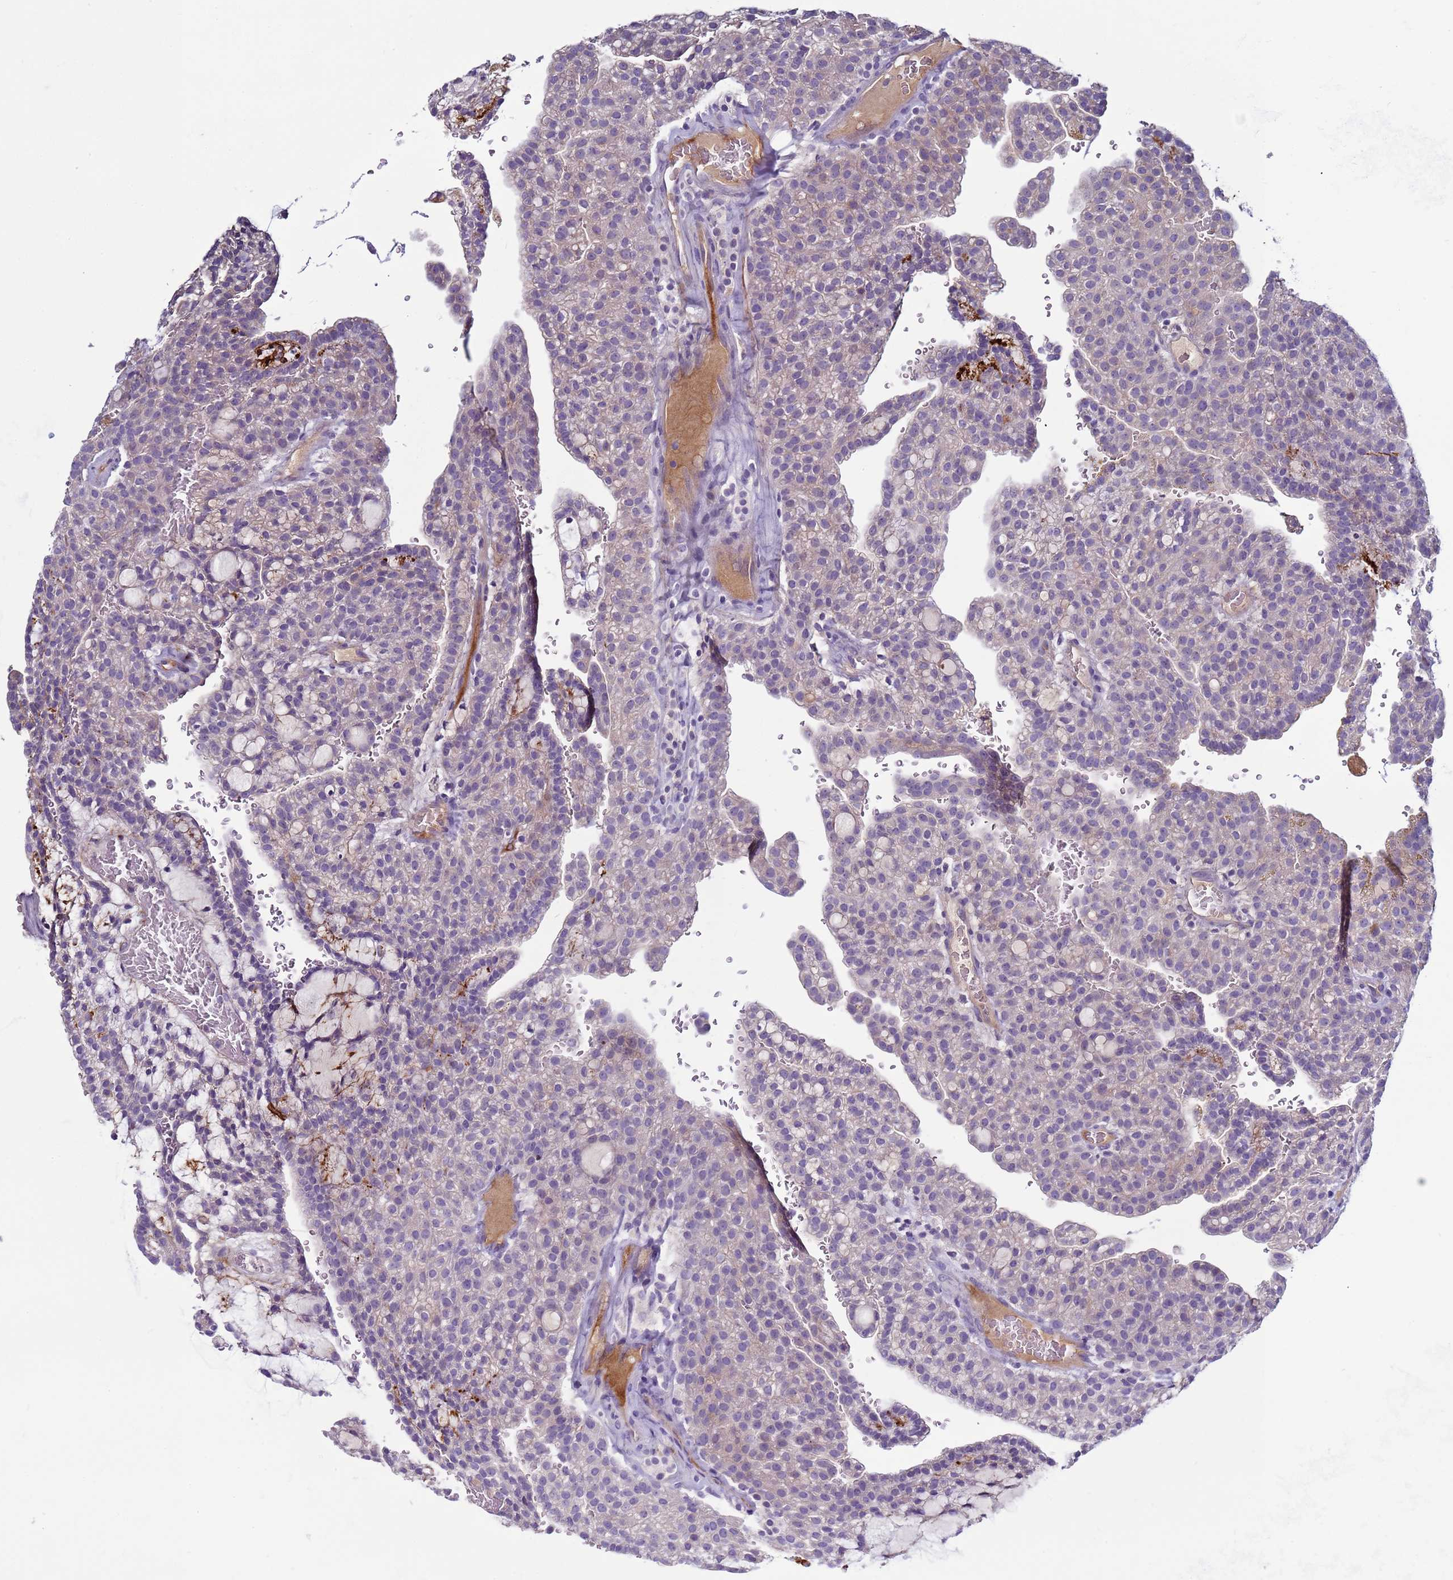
{"staining": {"intensity": "negative", "quantity": "none", "location": "none"}, "tissue": "renal cancer", "cell_type": "Tumor cells", "image_type": "cancer", "snomed": [{"axis": "morphology", "description": "Adenocarcinoma, NOS"}, {"axis": "topography", "description": "Kidney"}], "caption": "Immunohistochemistry (IHC) image of neoplastic tissue: renal cancer stained with DAB (3,3'-diaminobenzidine) displays no significant protein staining in tumor cells.", "gene": "TRIM51", "patient": {"sex": "male", "age": 63}}